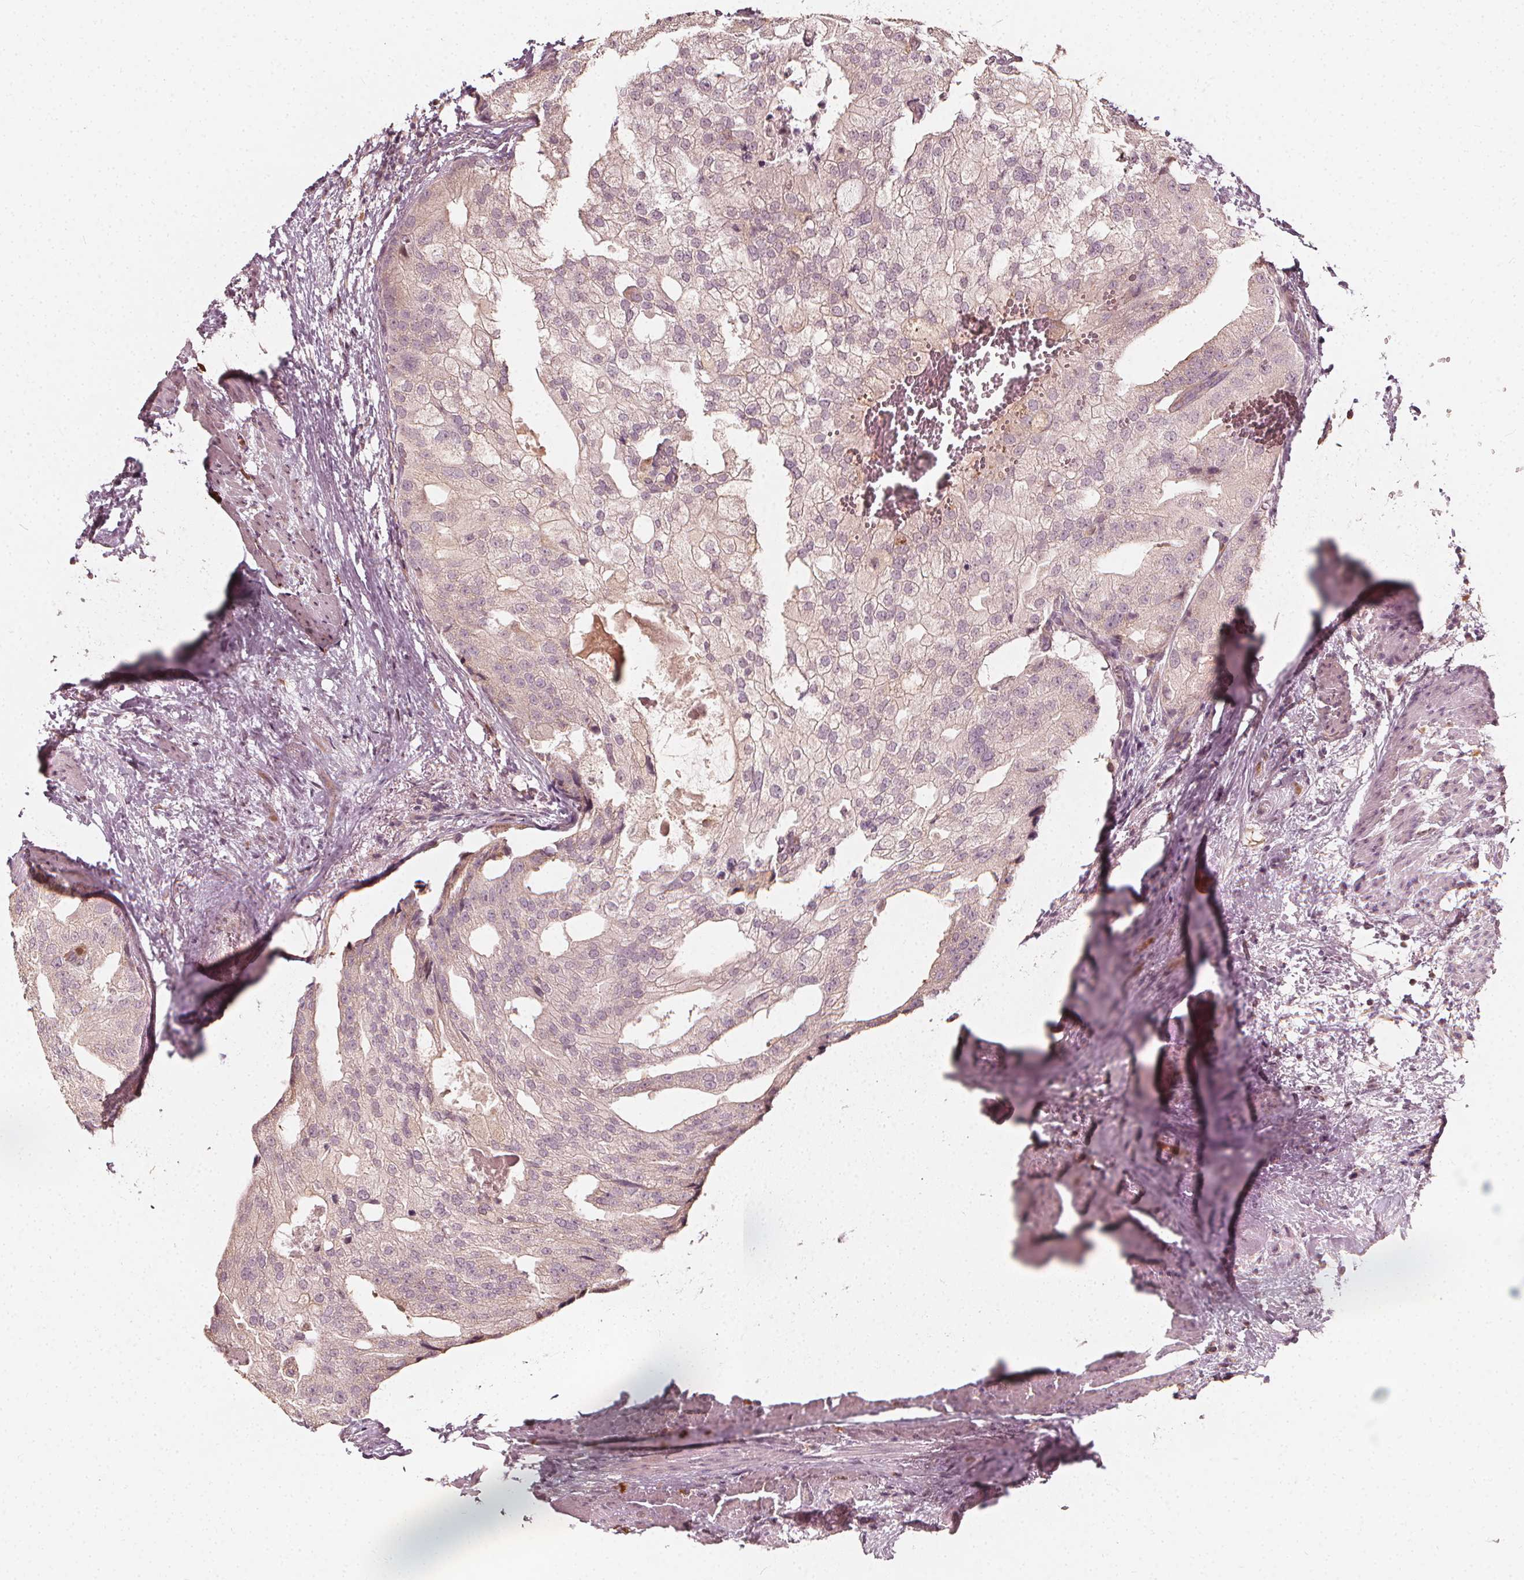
{"staining": {"intensity": "negative", "quantity": "none", "location": "none"}, "tissue": "prostate cancer", "cell_type": "Tumor cells", "image_type": "cancer", "snomed": [{"axis": "morphology", "description": "Adenocarcinoma, High grade"}, {"axis": "topography", "description": "Prostate"}], "caption": "Immunohistochemical staining of human adenocarcinoma (high-grade) (prostate) exhibits no significant staining in tumor cells.", "gene": "NPC1L1", "patient": {"sex": "male", "age": 70}}